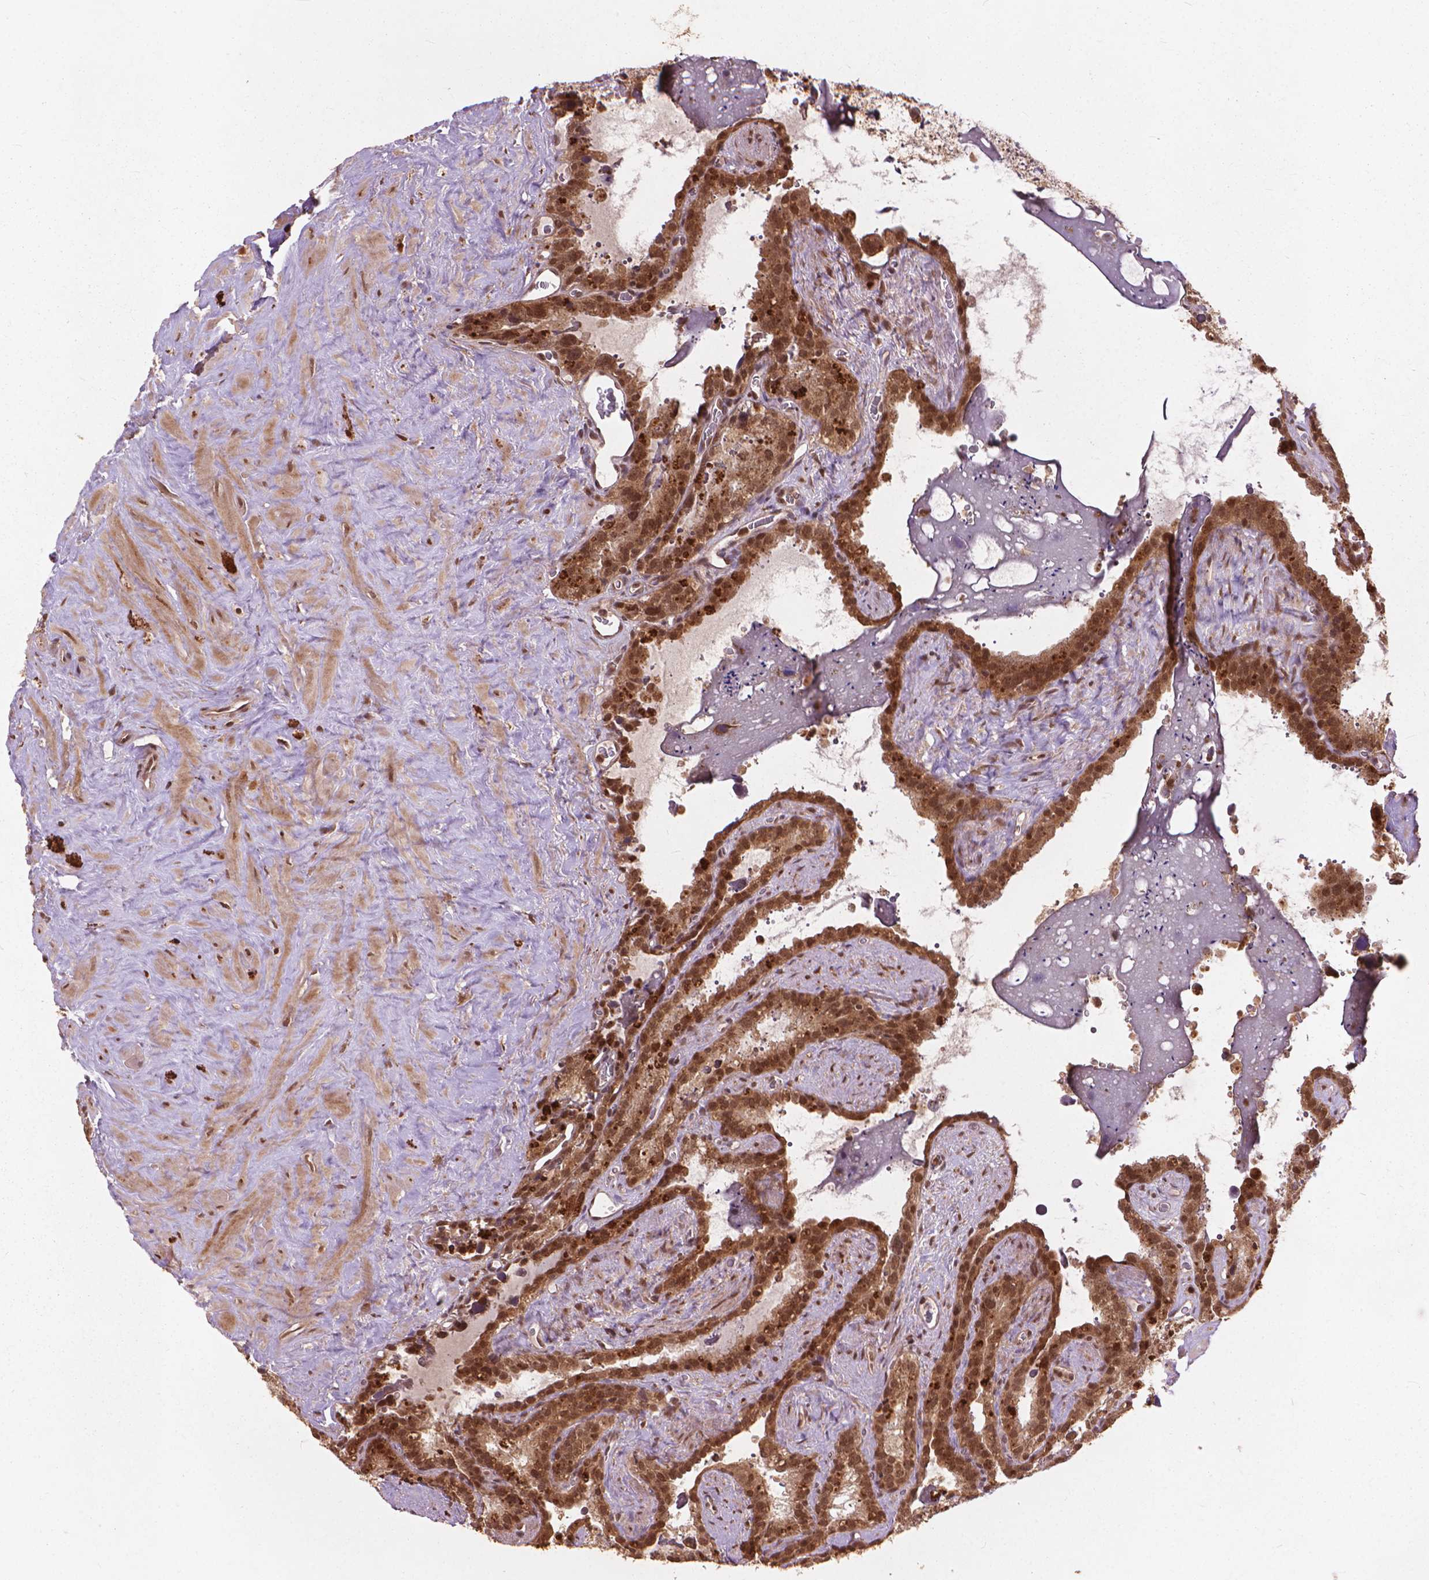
{"staining": {"intensity": "moderate", "quantity": ">75%", "location": "cytoplasmic/membranous,nuclear"}, "tissue": "seminal vesicle", "cell_type": "Glandular cells", "image_type": "normal", "snomed": [{"axis": "morphology", "description": "Normal tissue, NOS"}, {"axis": "topography", "description": "Prostate"}, {"axis": "topography", "description": "Seminal veicle"}], "caption": "Seminal vesicle stained with immunohistochemistry (IHC) exhibits moderate cytoplasmic/membranous,nuclear expression in about >75% of glandular cells.", "gene": "SSU72", "patient": {"sex": "male", "age": 71}}